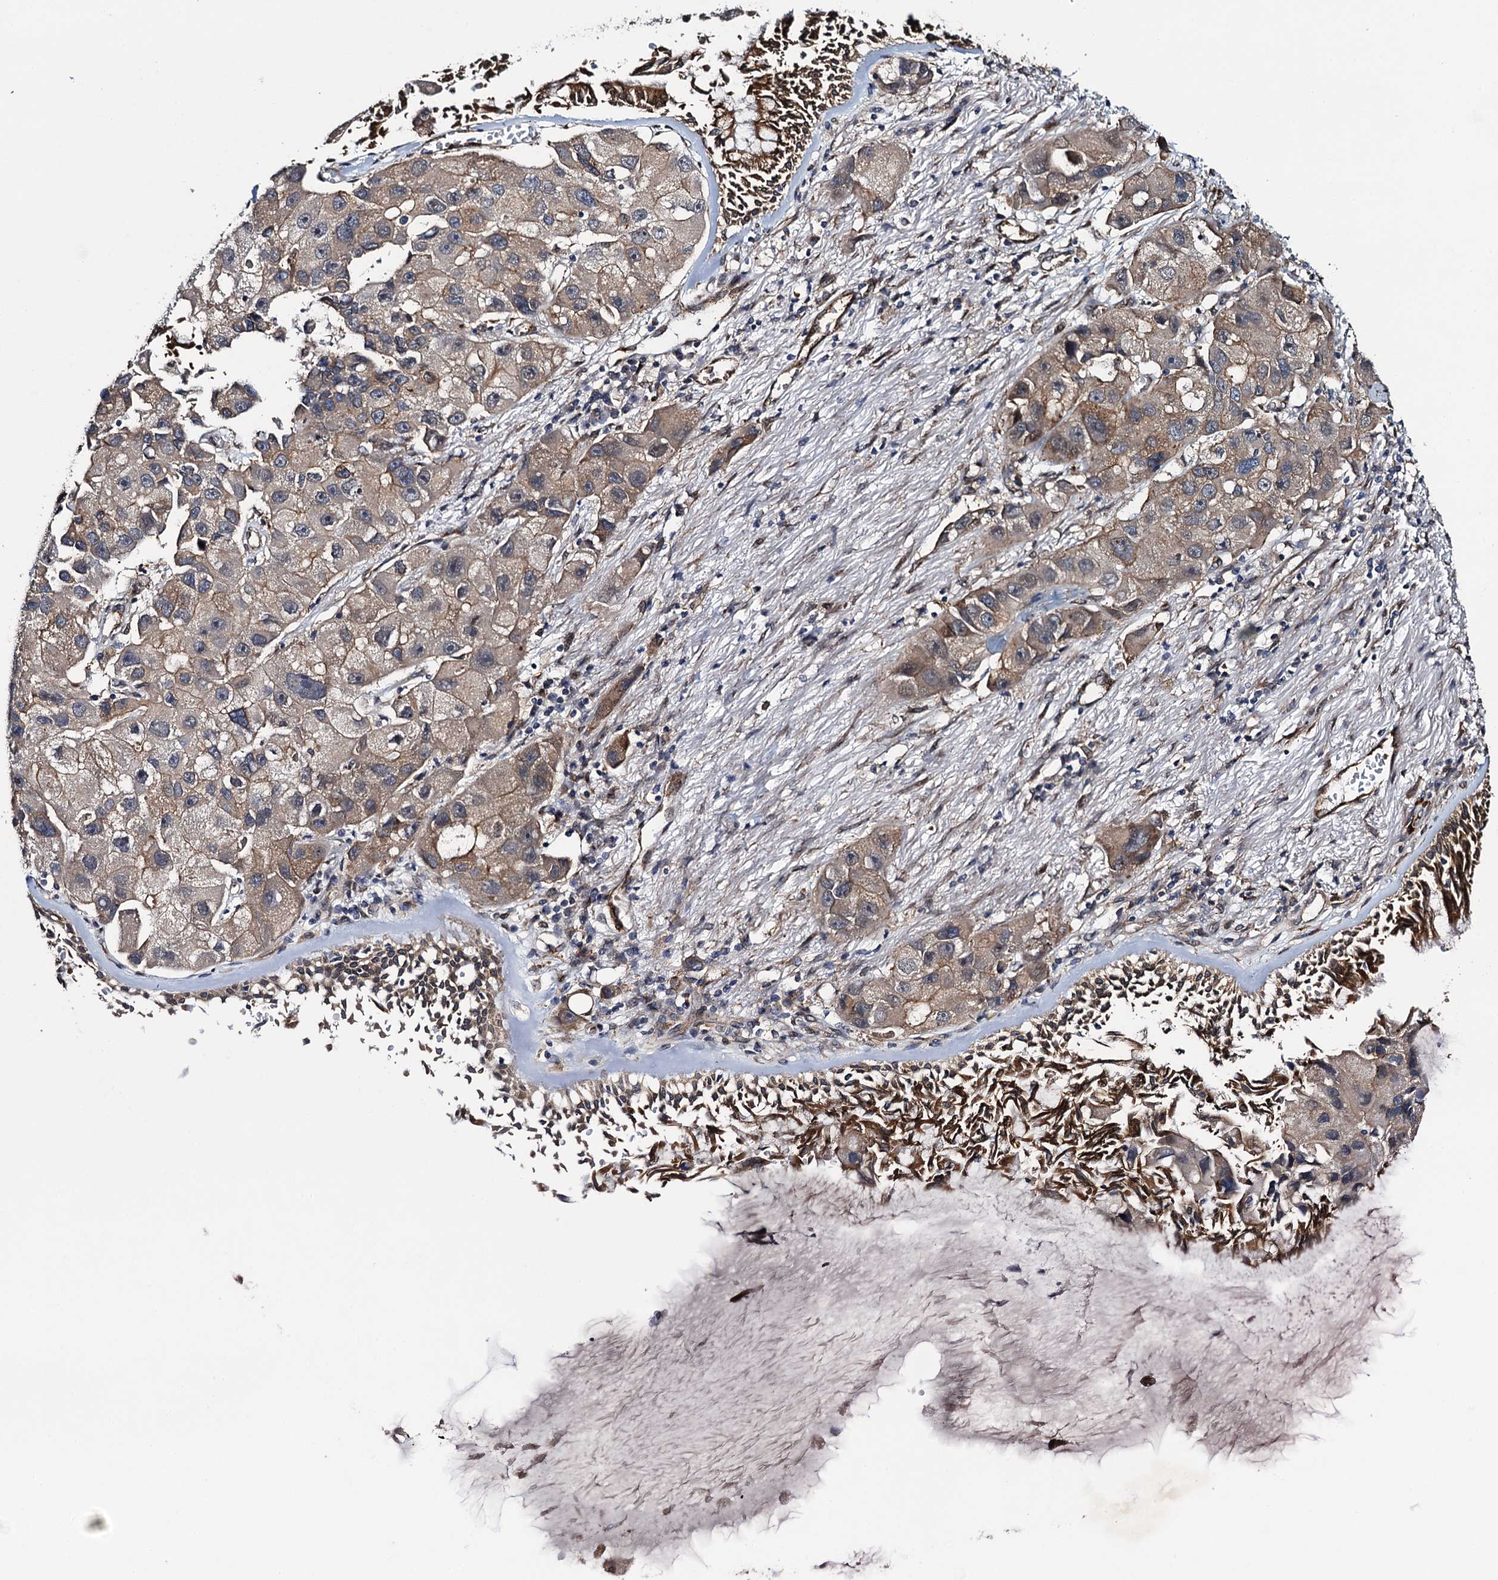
{"staining": {"intensity": "weak", "quantity": "25%-75%", "location": "cytoplasmic/membranous"}, "tissue": "lung cancer", "cell_type": "Tumor cells", "image_type": "cancer", "snomed": [{"axis": "morphology", "description": "Adenocarcinoma, NOS"}, {"axis": "topography", "description": "Lung"}], "caption": "DAB immunohistochemical staining of lung cancer (adenocarcinoma) shows weak cytoplasmic/membranous protein expression in approximately 25%-75% of tumor cells.", "gene": "EVX2", "patient": {"sex": "female", "age": 54}}